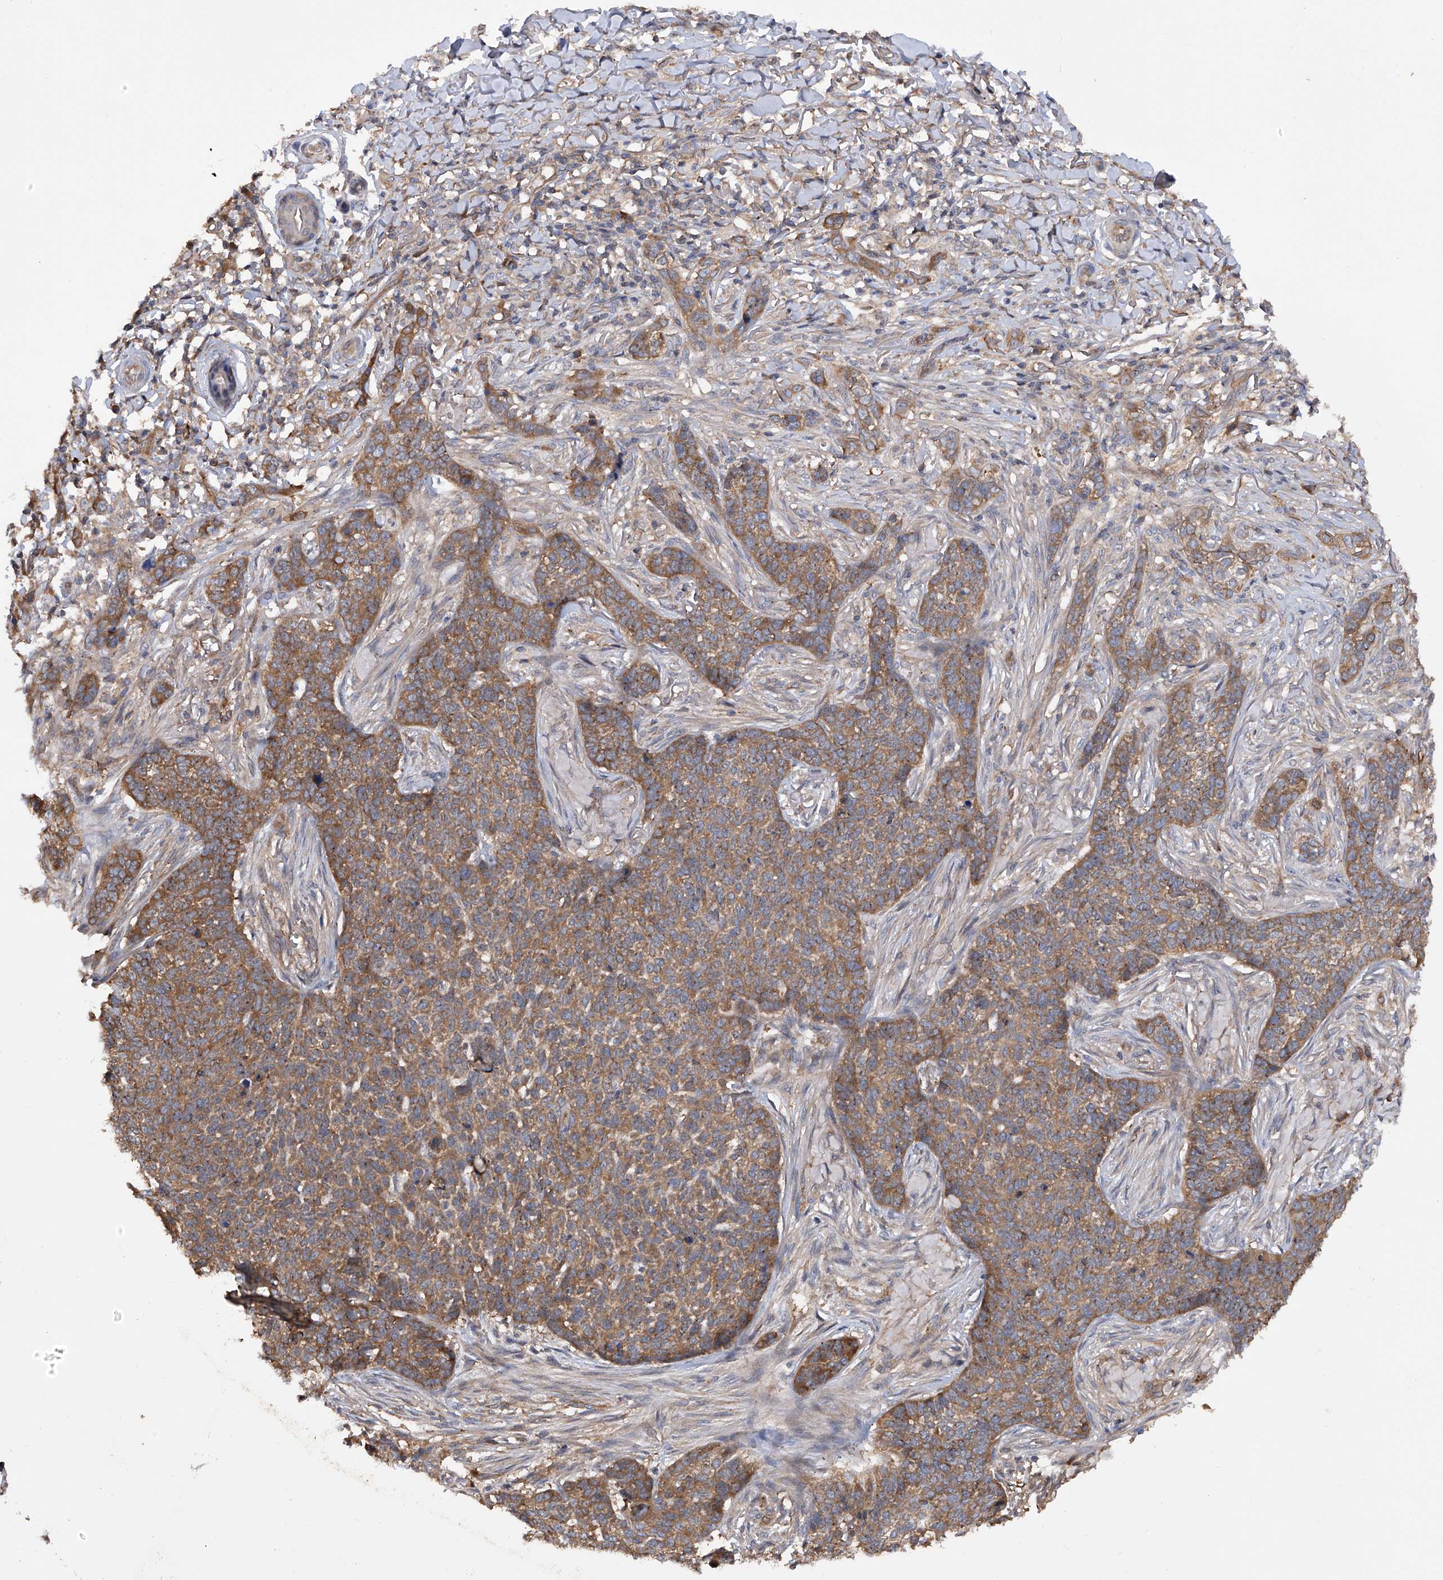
{"staining": {"intensity": "moderate", "quantity": ">75%", "location": "cytoplasmic/membranous"}, "tissue": "skin cancer", "cell_type": "Tumor cells", "image_type": "cancer", "snomed": [{"axis": "morphology", "description": "Basal cell carcinoma"}, {"axis": "topography", "description": "Skin"}], "caption": "Skin cancer (basal cell carcinoma) stained with DAB IHC demonstrates medium levels of moderate cytoplasmic/membranous staining in about >75% of tumor cells.", "gene": "NUDT17", "patient": {"sex": "male", "age": 85}}